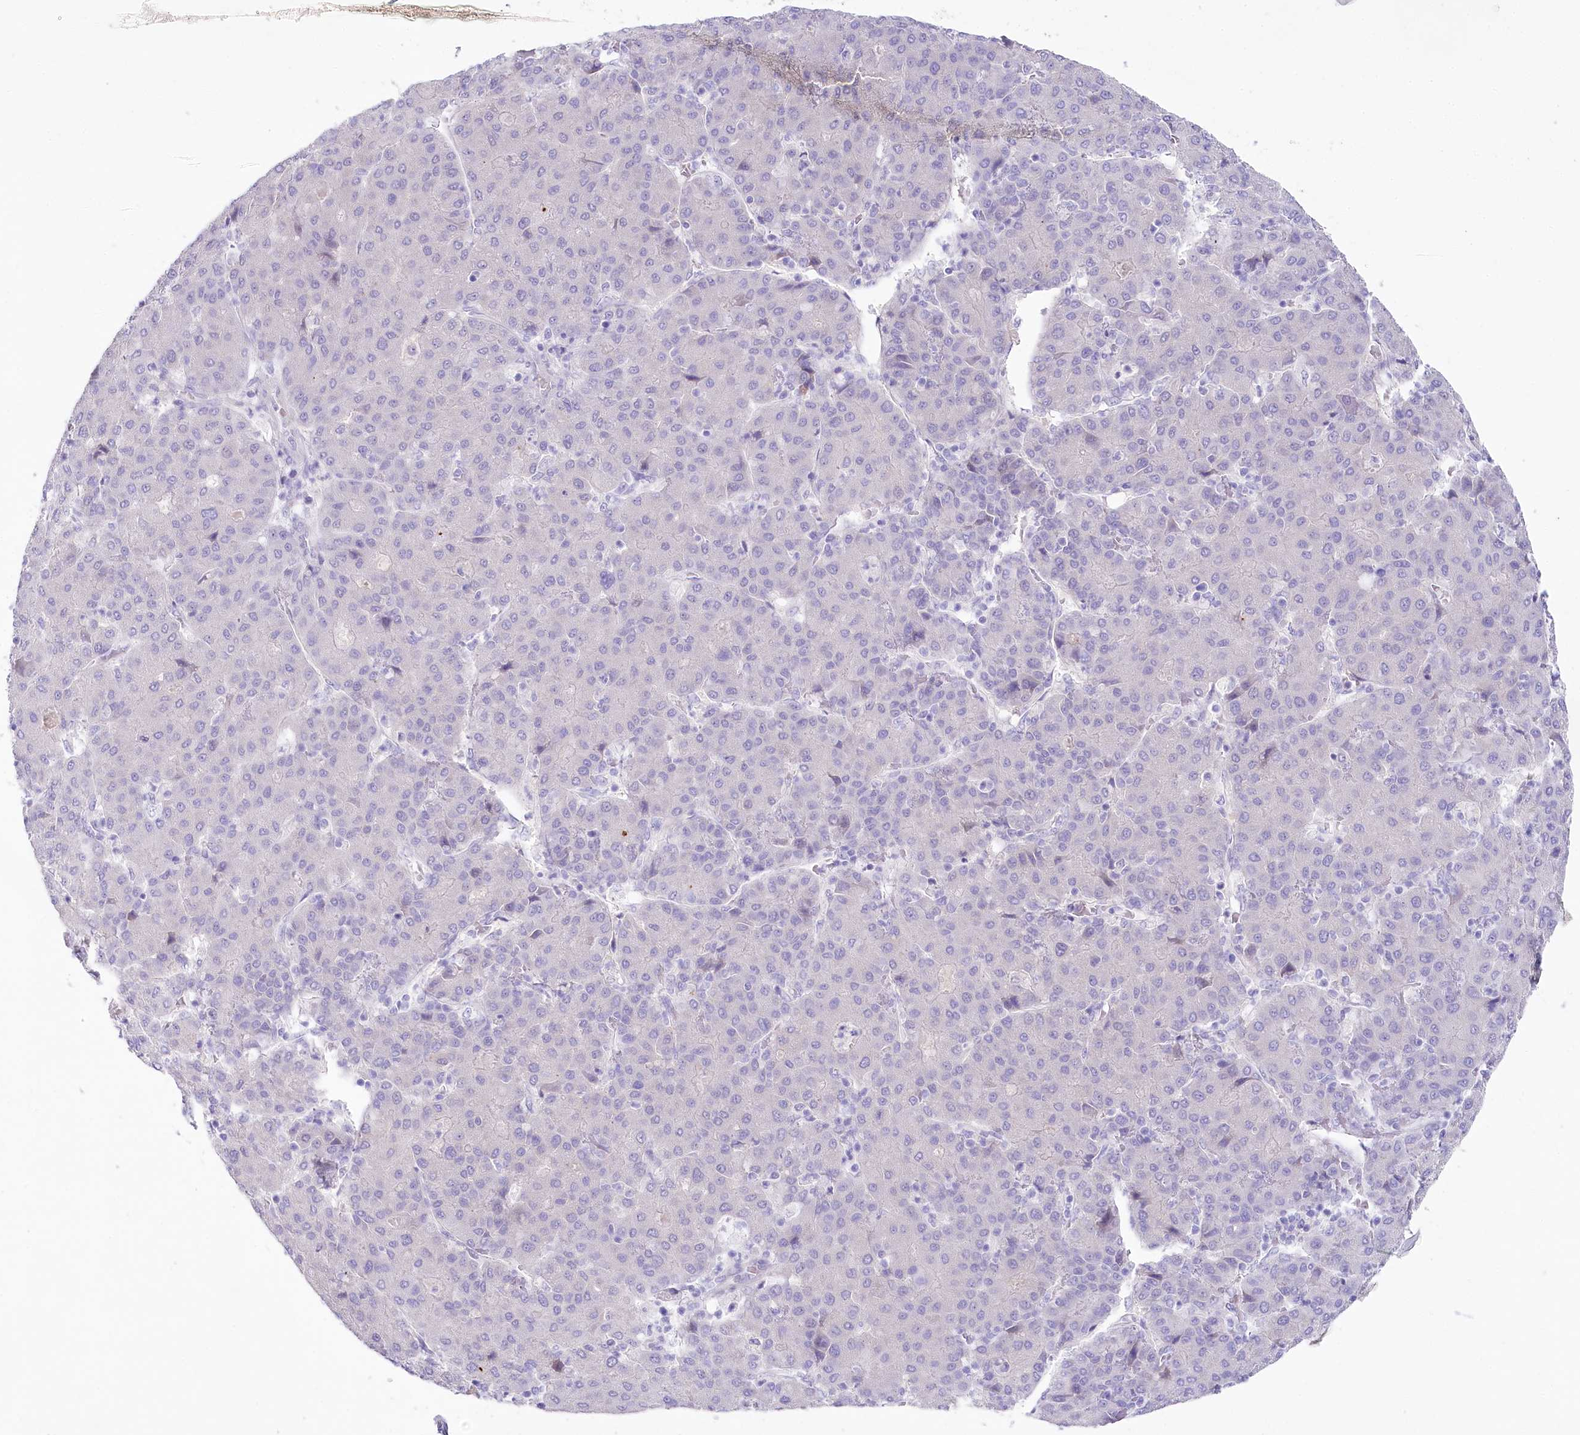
{"staining": {"intensity": "negative", "quantity": "none", "location": "none"}, "tissue": "liver cancer", "cell_type": "Tumor cells", "image_type": "cancer", "snomed": [{"axis": "morphology", "description": "Carcinoma, Hepatocellular, NOS"}, {"axis": "topography", "description": "Liver"}], "caption": "The histopathology image demonstrates no significant expression in tumor cells of liver hepatocellular carcinoma.", "gene": "MYOZ1", "patient": {"sex": "male", "age": 65}}